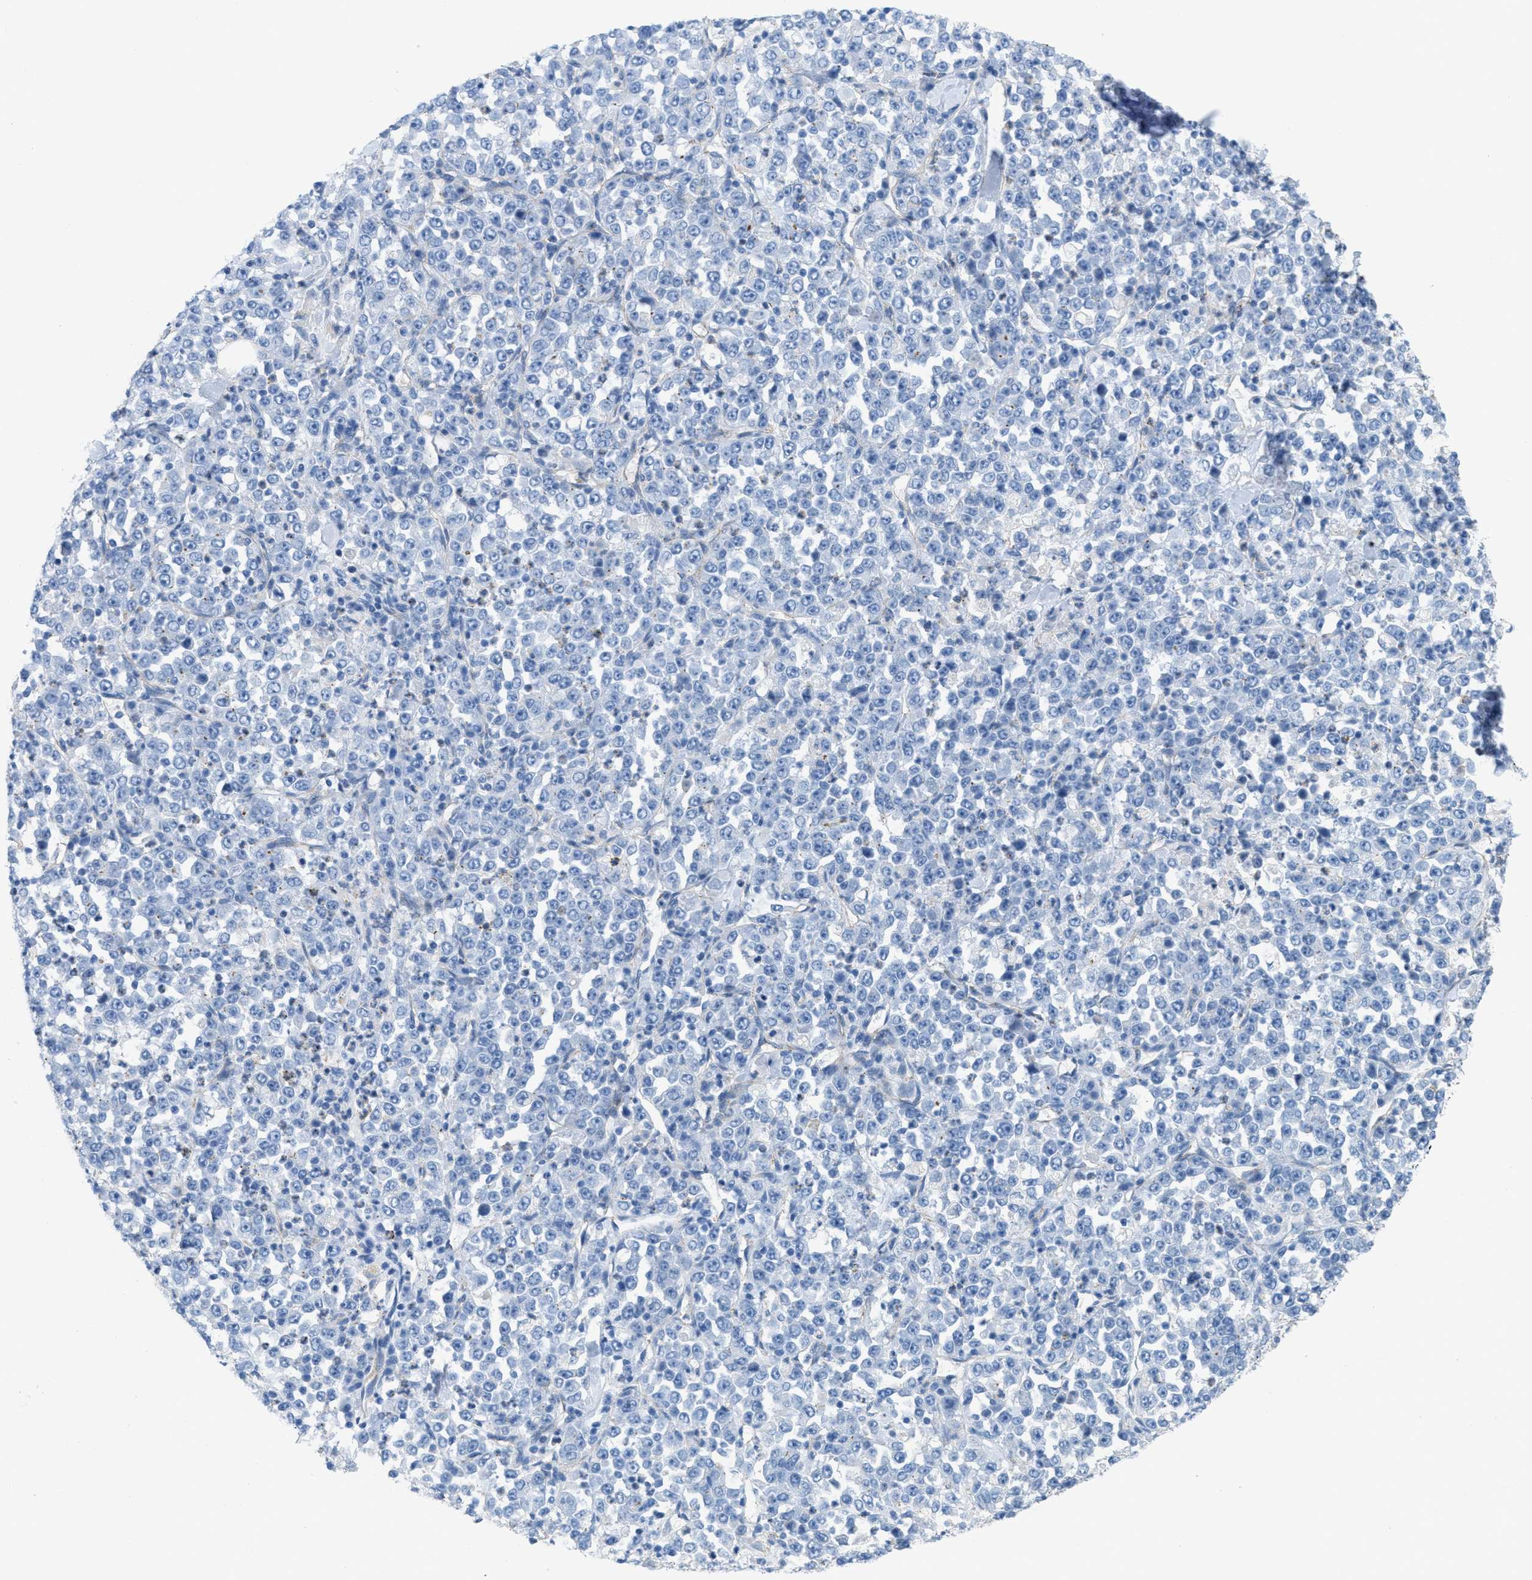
{"staining": {"intensity": "negative", "quantity": "none", "location": "none"}, "tissue": "stomach cancer", "cell_type": "Tumor cells", "image_type": "cancer", "snomed": [{"axis": "morphology", "description": "Normal tissue, NOS"}, {"axis": "morphology", "description": "Adenocarcinoma, NOS"}, {"axis": "topography", "description": "Stomach, upper"}, {"axis": "topography", "description": "Stomach"}], "caption": "IHC histopathology image of neoplastic tissue: human stomach cancer (adenocarcinoma) stained with DAB (3,3'-diaminobenzidine) reveals no significant protein staining in tumor cells.", "gene": "CRB3", "patient": {"sex": "male", "age": 59}}